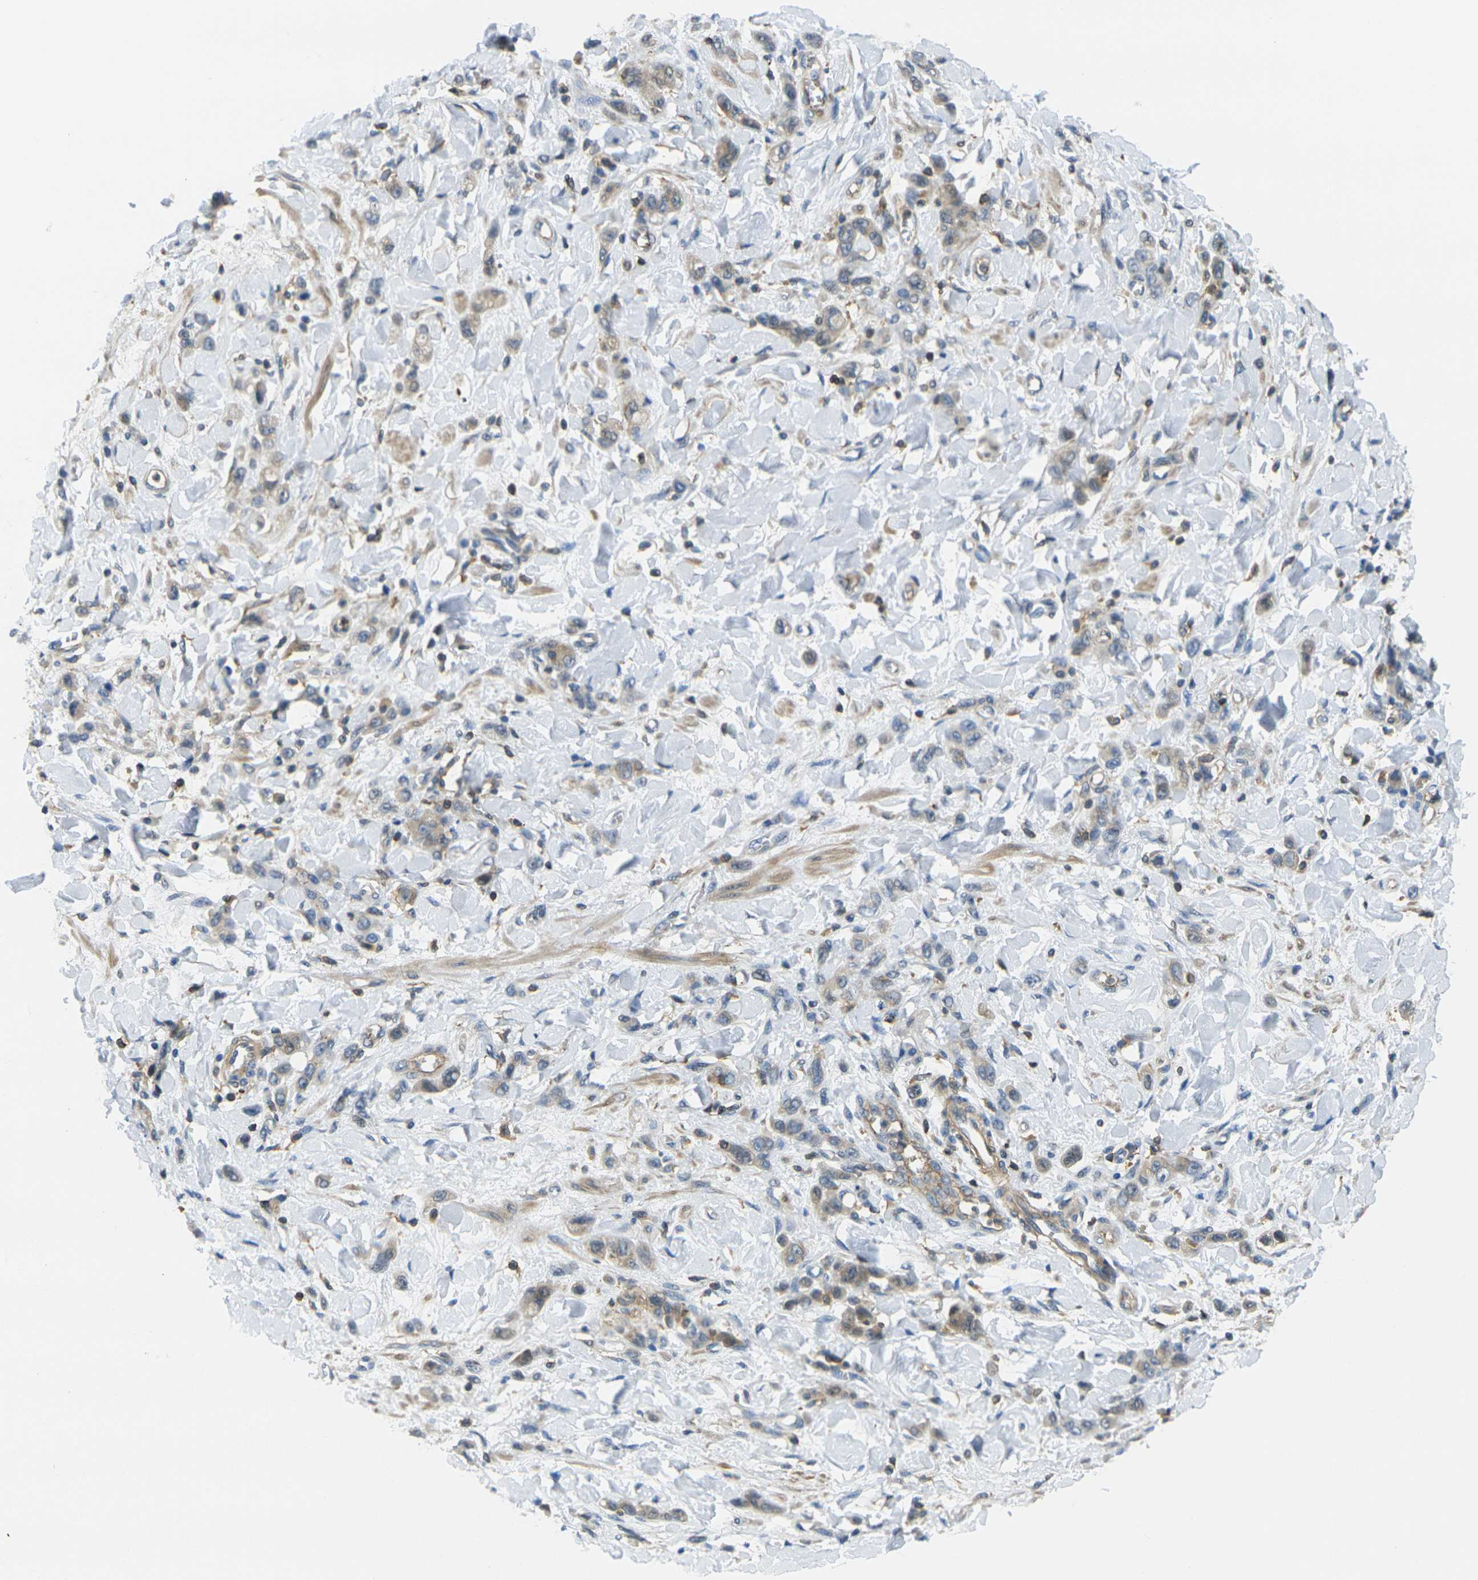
{"staining": {"intensity": "weak", "quantity": ">75%", "location": "cytoplasmic/membranous"}, "tissue": "stomach cancer", "cell_type": "Tumor cells", "image_type": "cancer", "snomed": [{"axis": "morphology", "description": "Normal tissue, NOS"}, {"axis": "morphology", "description": "Adenocarcinoma, NOS"}, {"axis": "topography", "description": "Stomach"}], "caption": "This is a photomicrograph of immunohistochemistry staining of stomach cancer (adenocarcinoma), which shows weak expression in the cytoplasmic/membranous of tumor cells.", "gene": "LASP1", "patient": {"sex": "male", "age": 82}}